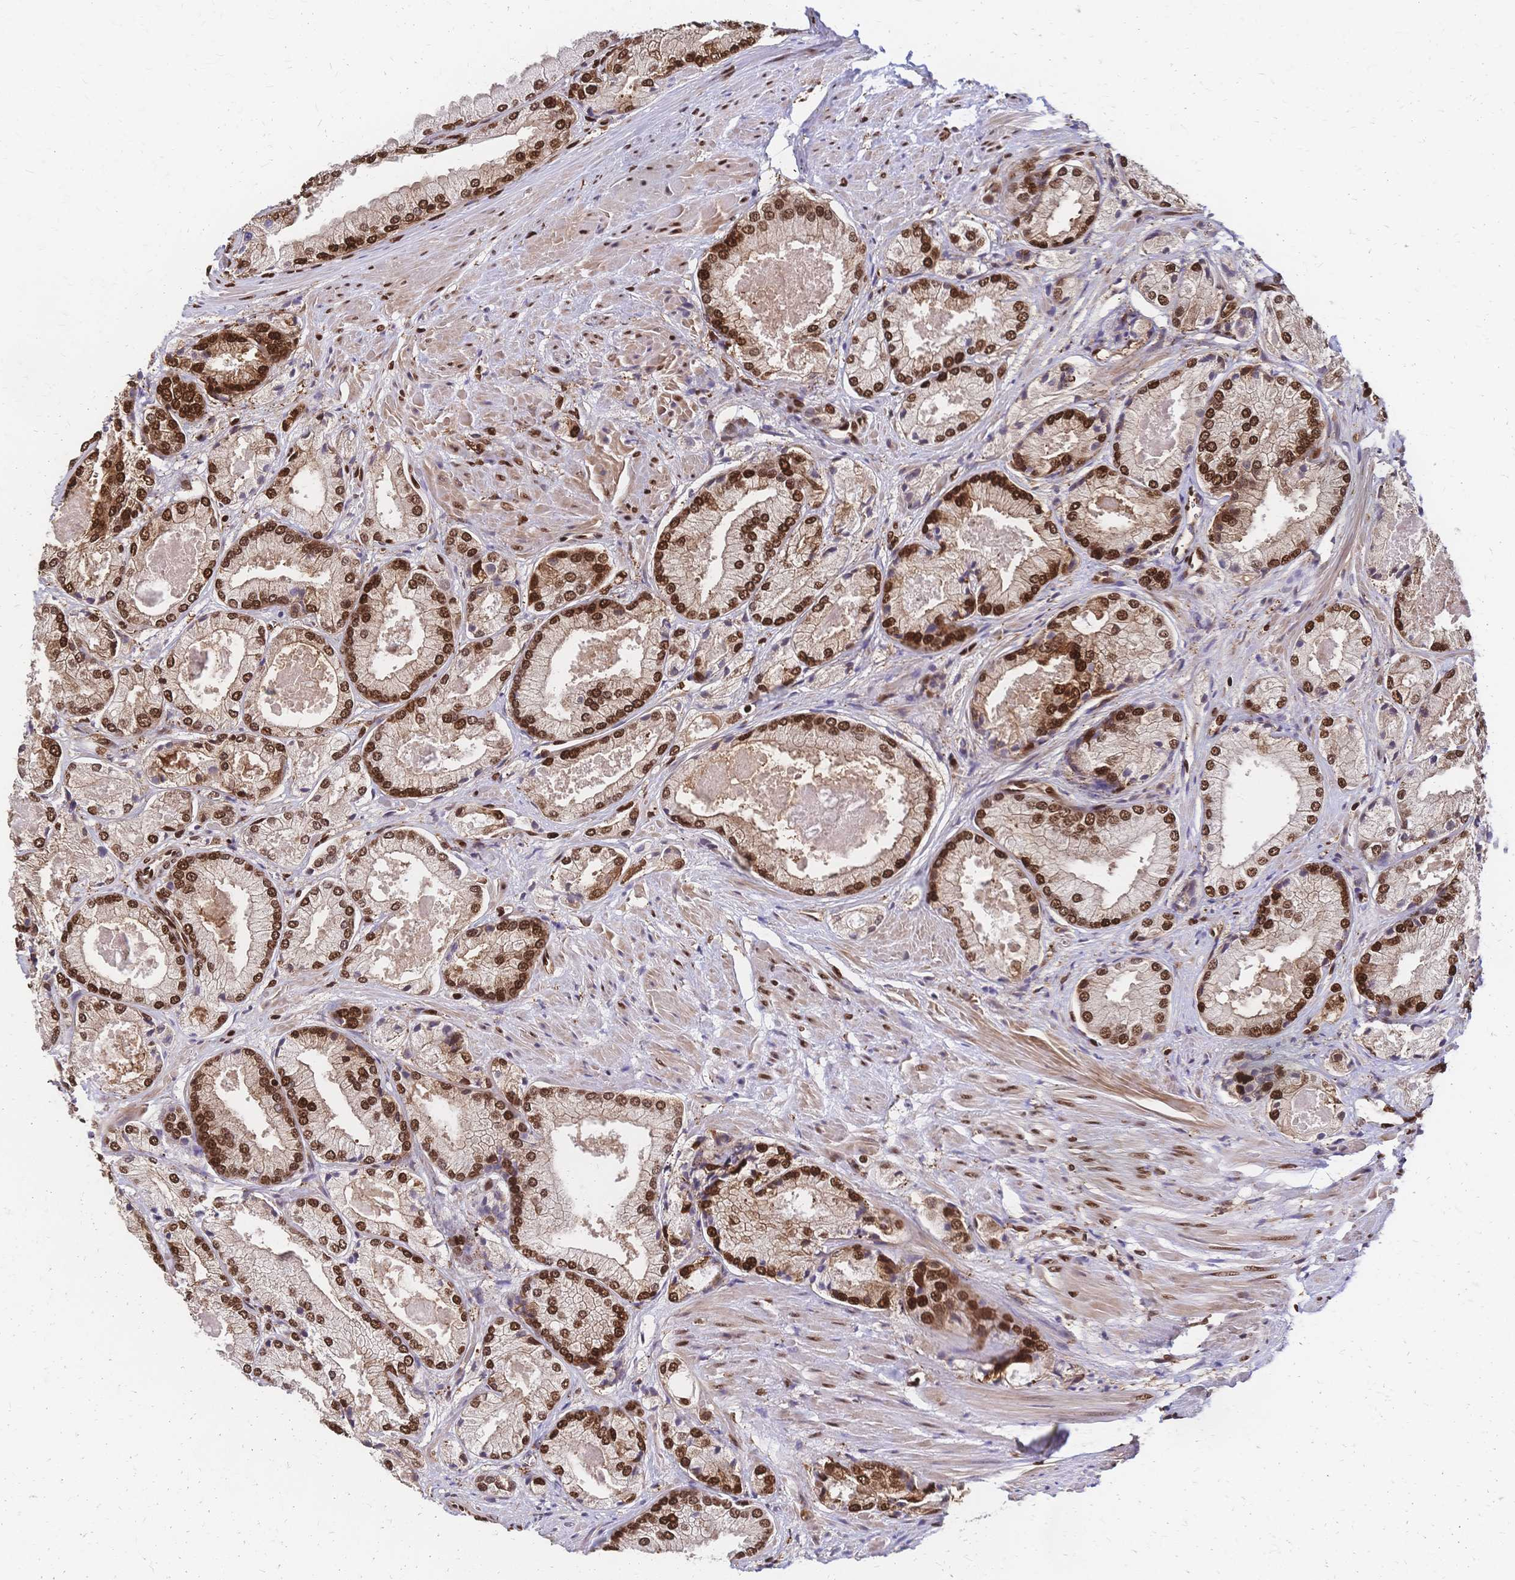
{"staining": {"intensity": "strong", "quantity": ">75%", "location": "cytoplasmic/membranous,nuclear"}, "tissue": "prostate cancer", "cell_type": "Tumor cells", "image_type": "cancer", "snomed": [{"axis": "morphology", "description": "Adenocarcinoma, High grade"}, {"axis": "topography", "description": "Prostate"}], "caption": "Prostate cancer (high-grade adenocarcinoma) stained for a protein exhibits strong cytoplasmic/membranous and nuclear positivity in tumor cells.", "gene": "HDGF", "patient": {"sex": "male", "age": 68}}